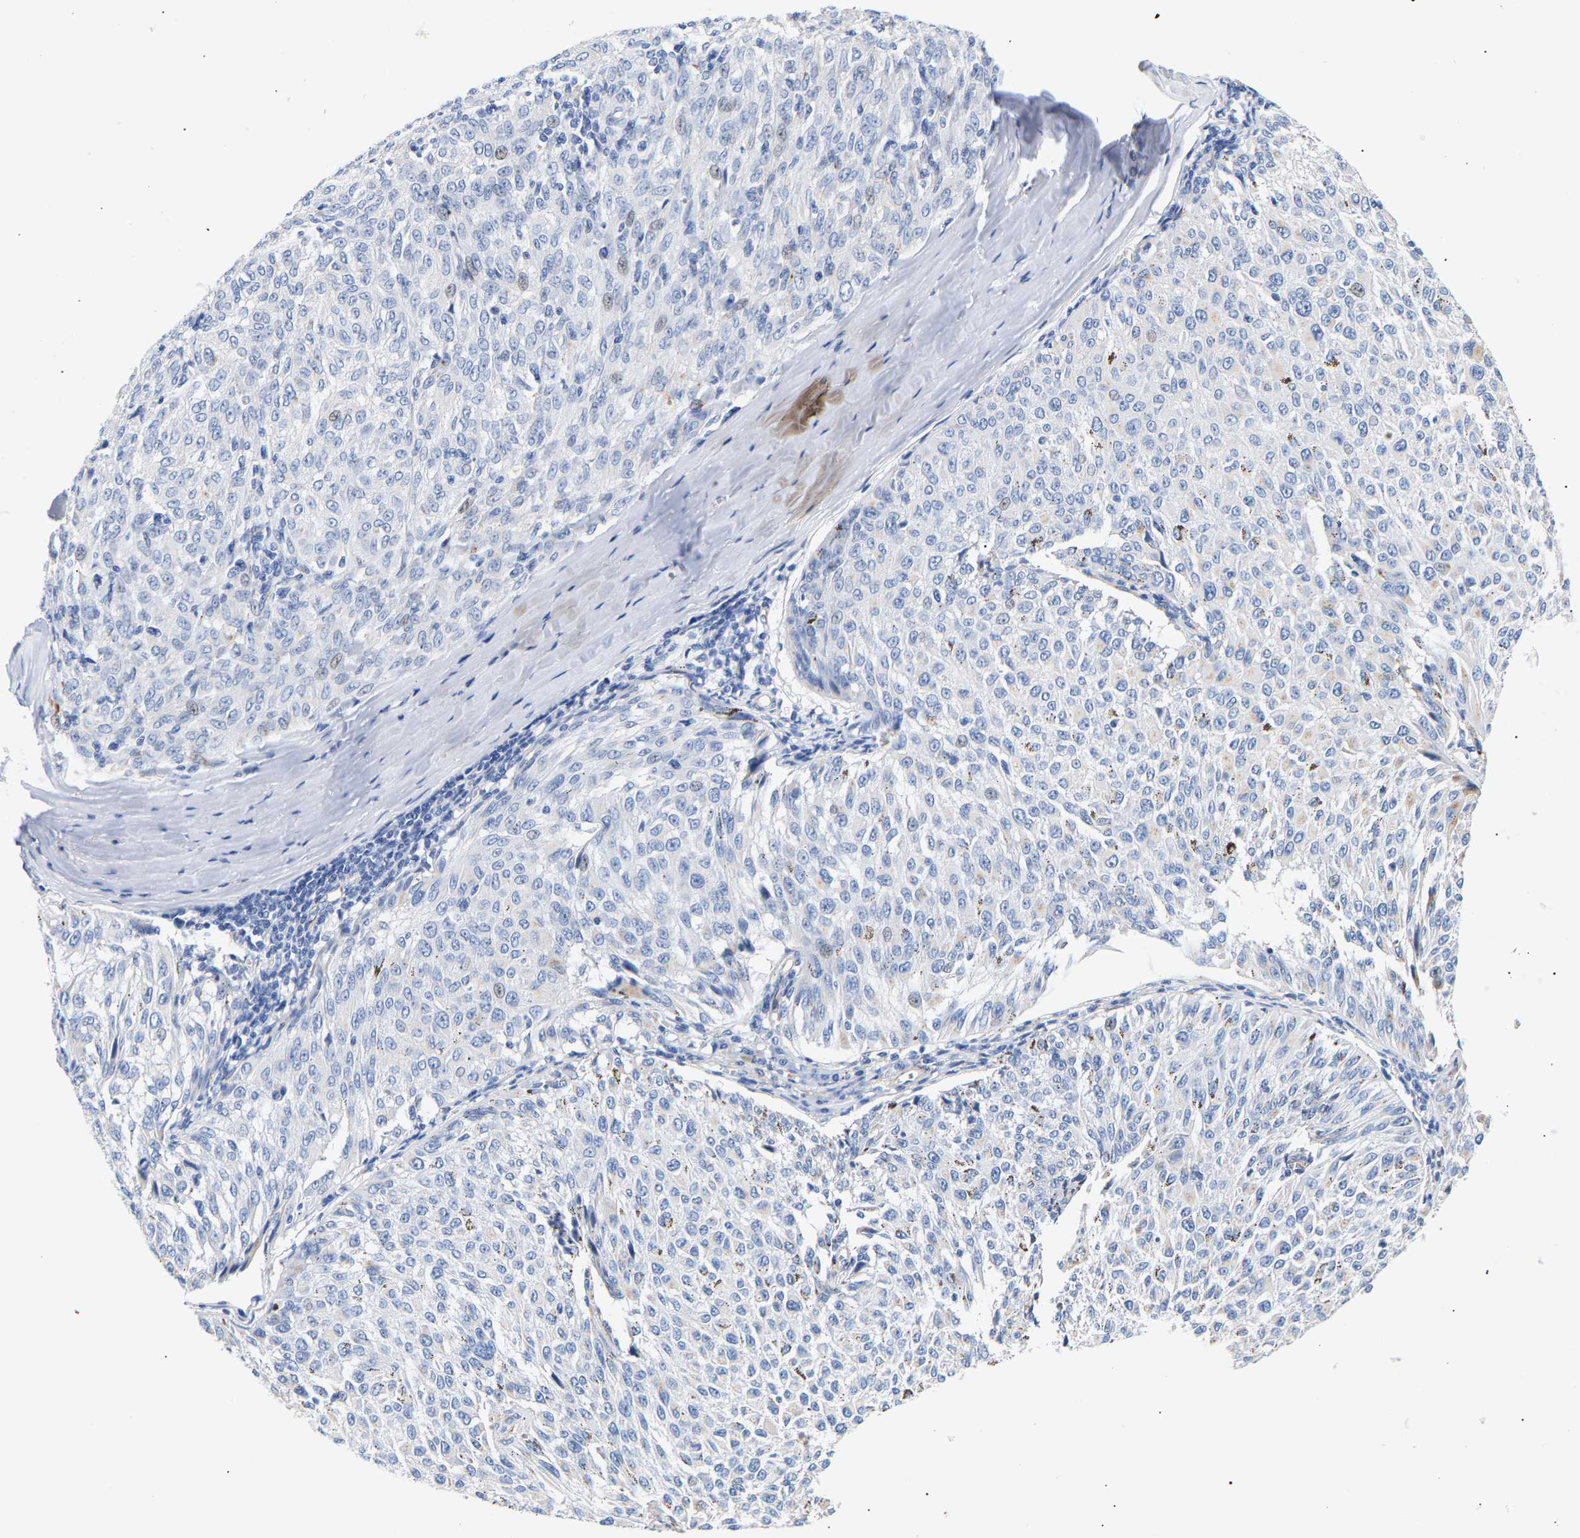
{"staining": {"intensity": "negative", "quantity": "none", "location": "none"}, "tissue": "melanoma", "cell_type": "Tumor cells", "image_type": "cancer", "snomed": [{"axis": "morphology", "description": "Malignant melanoma, NOS"}, {"axis": "topography", "description": "Skin"}], "caption": "The micrograph demonstrates no significant expression in tumor cells of malignant melanoma.", "gene": "IGFBP7", "patient": {"sex": "female", "age": 72}}